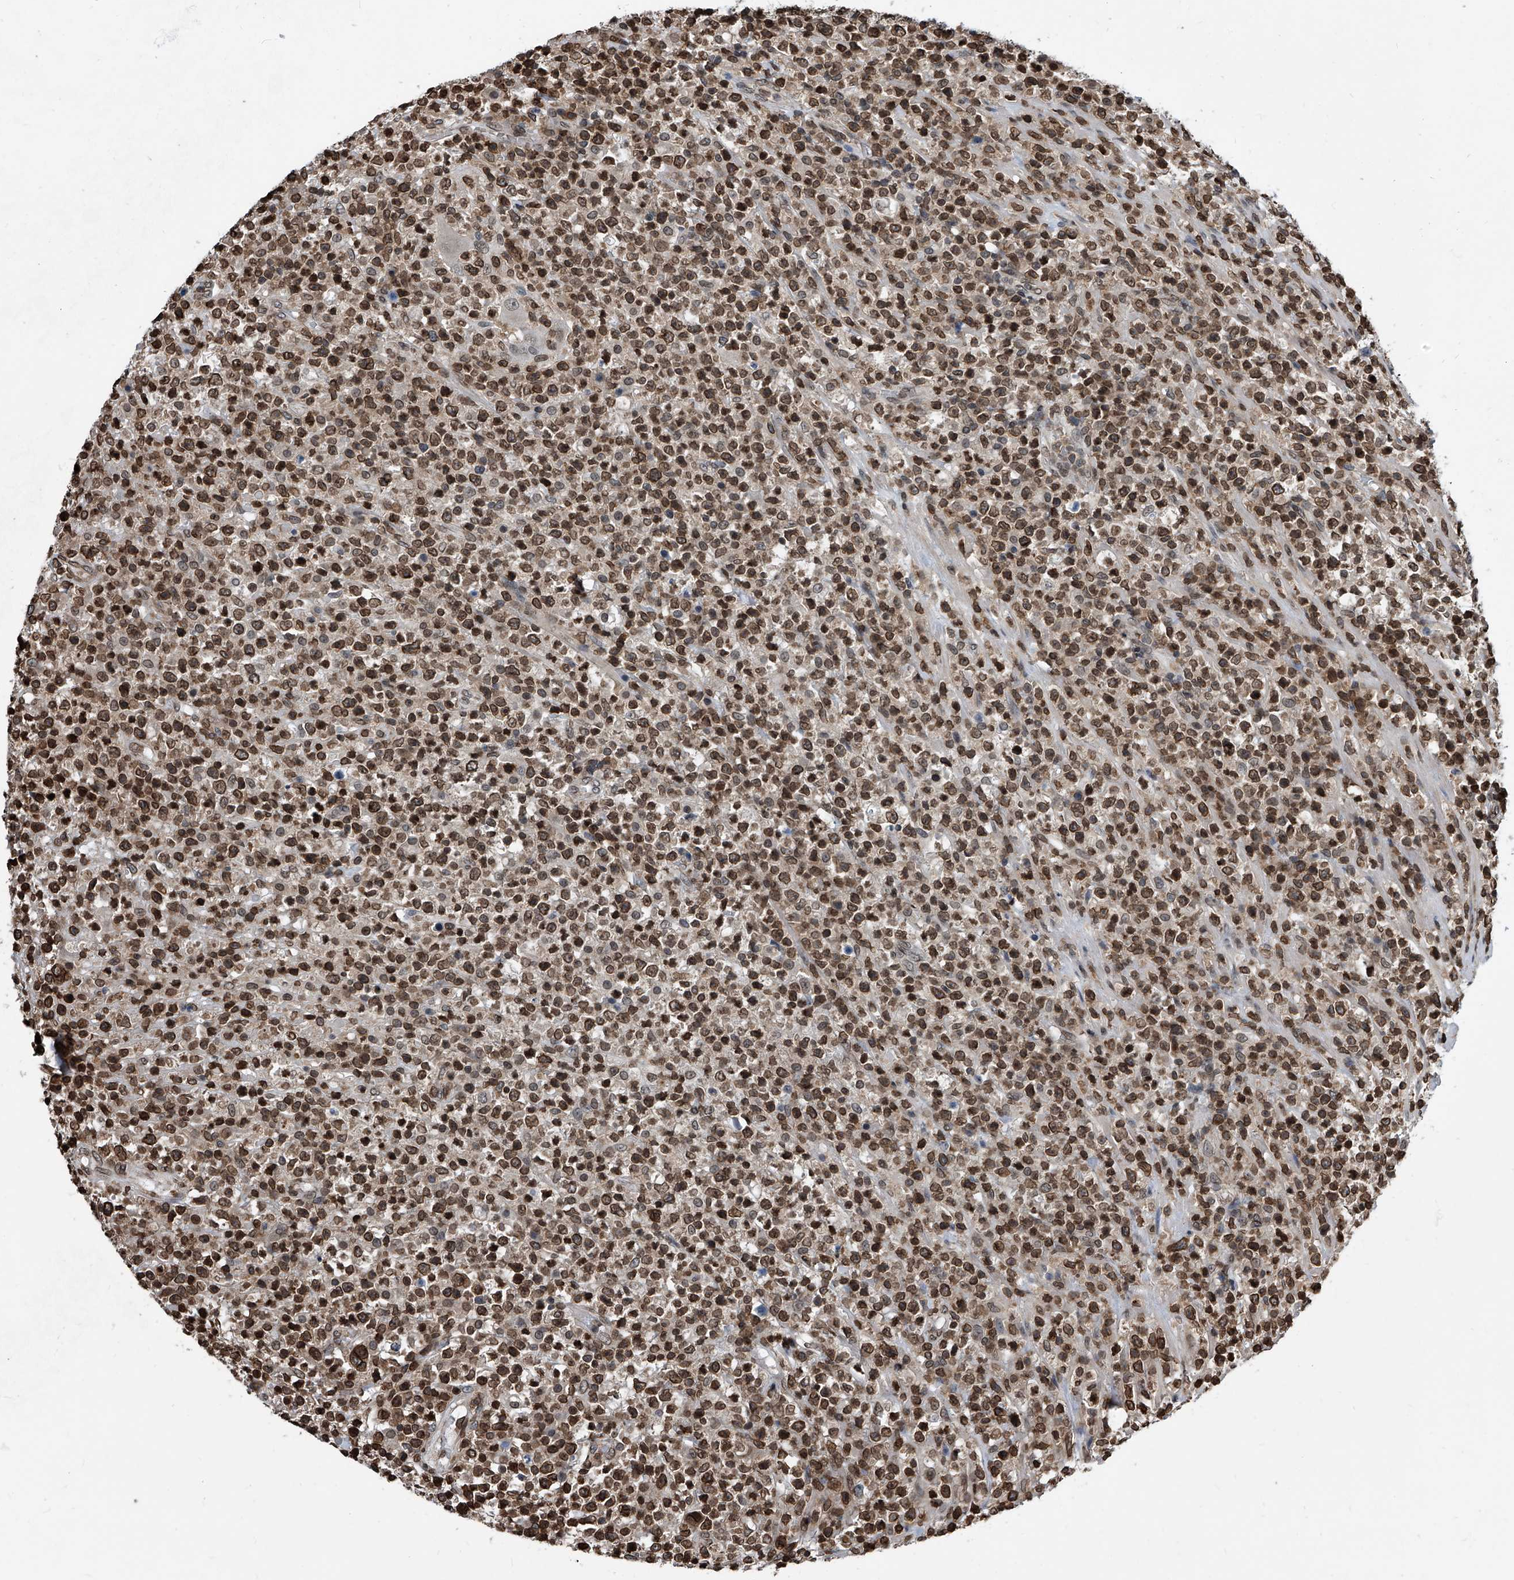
{"staining": {"intensity": "moderate", "quantity": ">75%", "location": "cytoplasmic/membranous,nuclear"}, "tissue": "lymphoma", "cell_type": "Tumor cells", "image_type": "cancer", "snomed": [{"axis": "morphology", "description": "Malignant lymphoma, non-Hodgkin's type, High grade"}, {"axis": "topography", "description": "Colon"}], "caption": "The image exhibits immunohistochemical staining of high-grade malignant lymphoma, non-Hodgkin's type. There is moderate cytoplasmic/membranous and nuclear positivity is seen in approximately >75% of tumor cells.", "gene": "PHF20", "patient": {"sex": "female", "age": 53}}